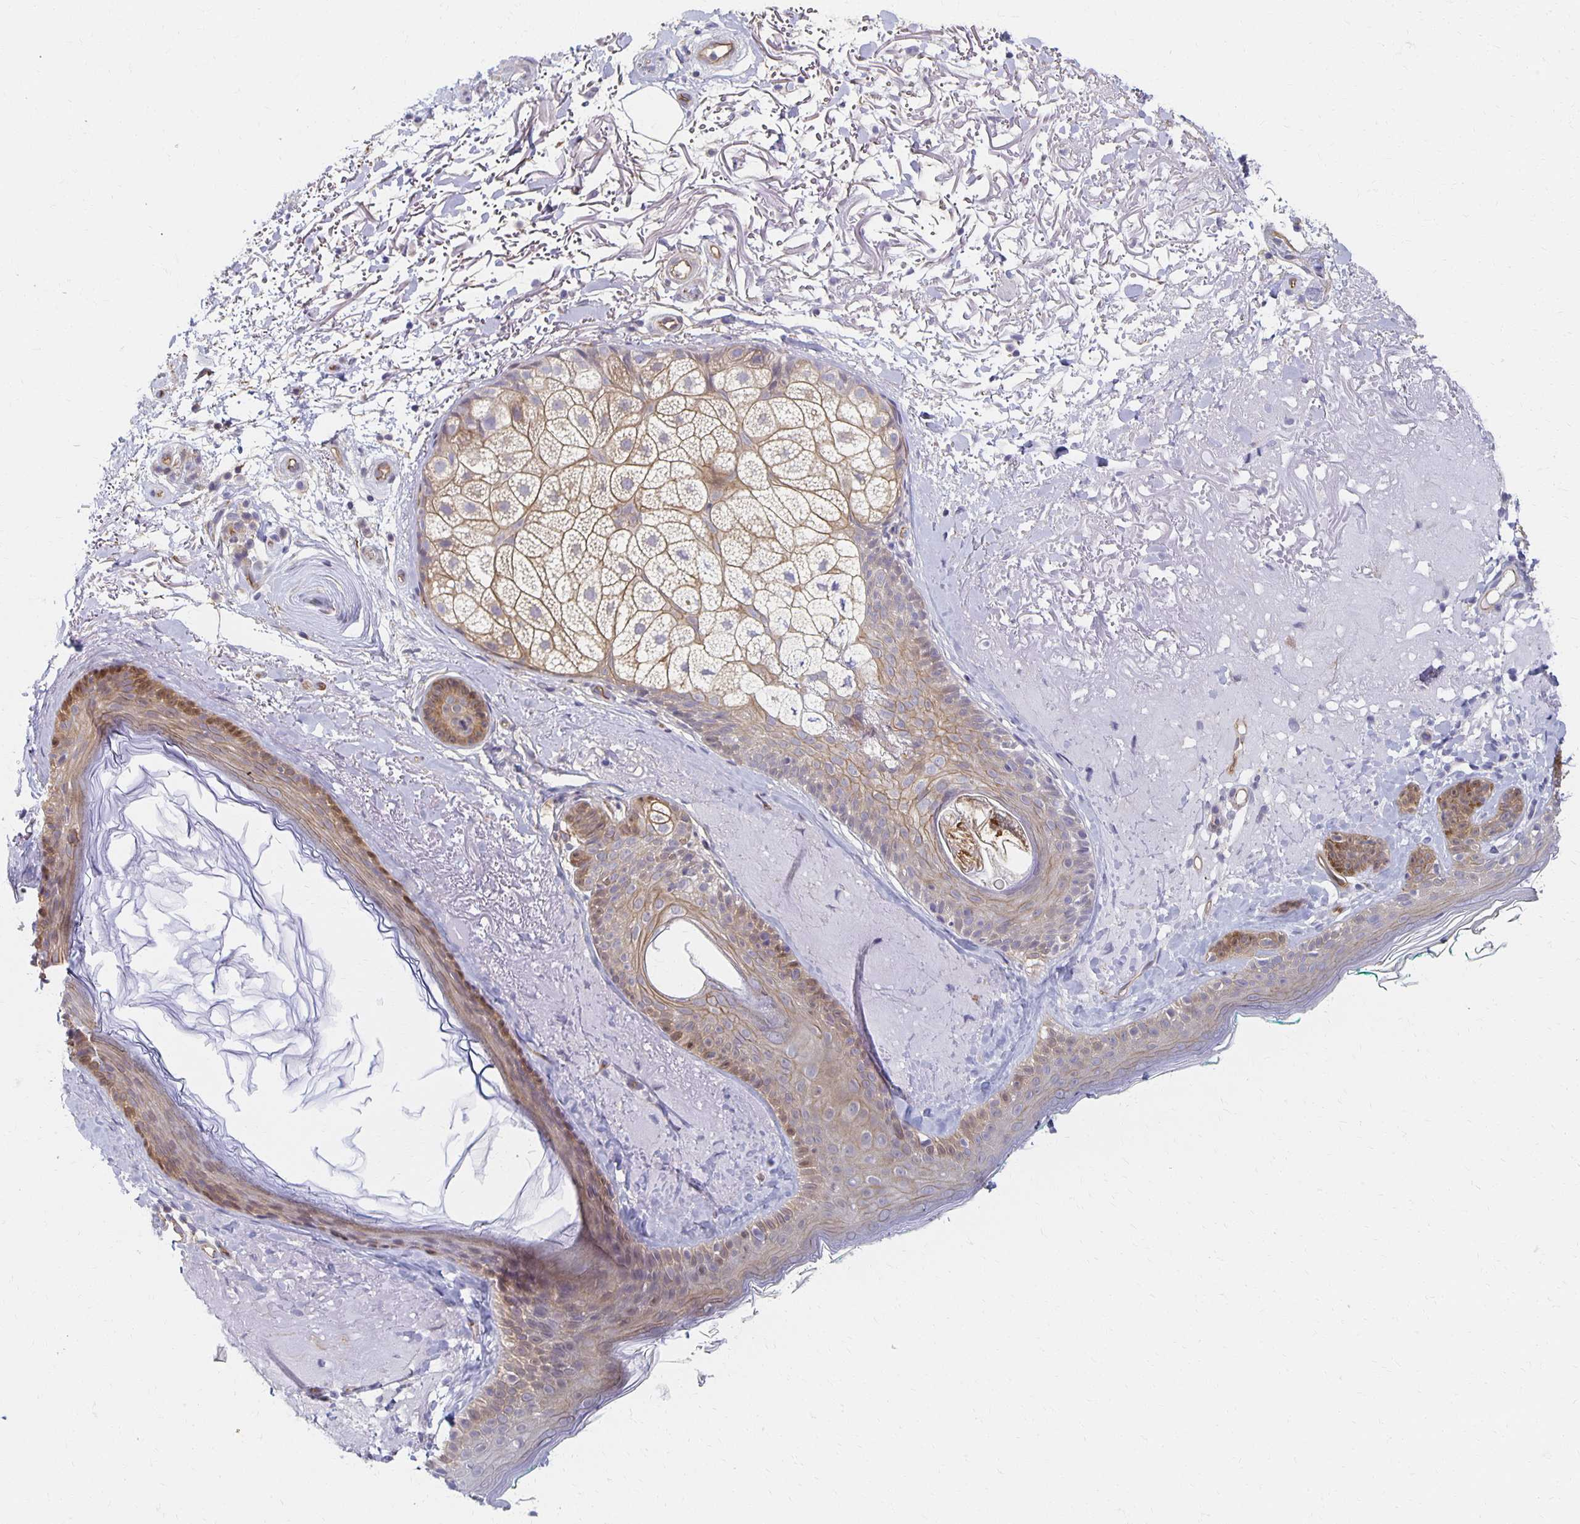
{"staining": {"intensity": "negative", "quantity": "none", "location": "none"}, "tissue": "skin", "cell_type": "Fibroblasts", "image_type": "normal", "snomed": [{"axis": "morphology", "description": "Normal tissue, NOS"}, {"axis": "topography", "description": "Skin"}], "caption": "Immunohistochemistry photomicrograph of unremarkable human skin stained for a protein (brown), which displays no positivity in fibroblasts.", "gene": "SORL1", "patient": {"sex": "male", "age": 73}}